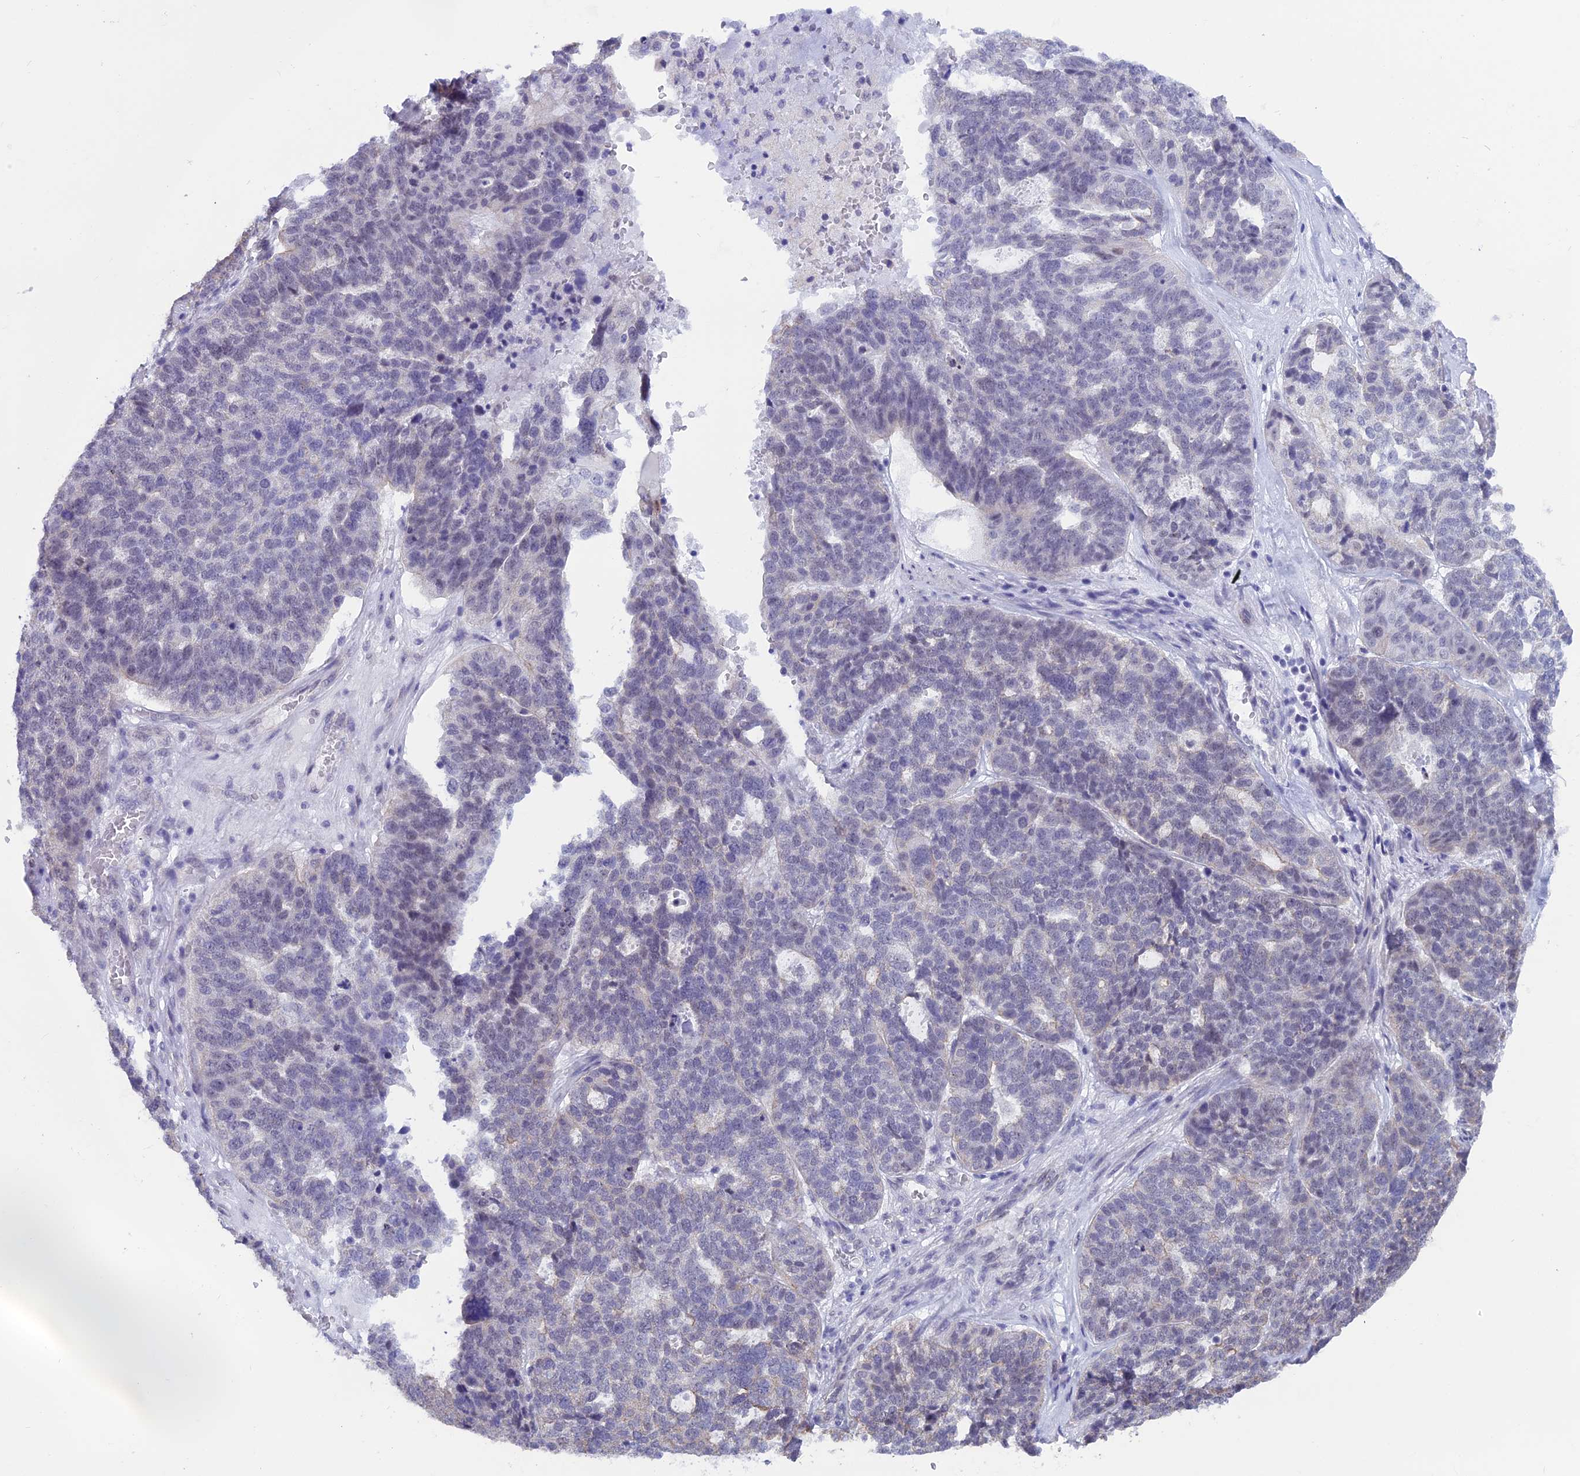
{"staining": {"intensity": "negative", "quantity": "none", "location": "none"}, "tissue": "ovarian cancer", "cell_type": "Tumor cells", "image_type": "cancer", "snomed": [{"axis": "morphology", "description": "Cystadenocarcinoma, serous, NOS"}, {"axis": "topography", "description": "Ovary"}], "caption": "A high-resolution image shows immunohistochemistry staining of ovarian serous cystadenocarcinoma, which reveals no significant expression in tumor cells.", "gene": "SRSF5", "patient": {"sex": "female", "age": 59}}